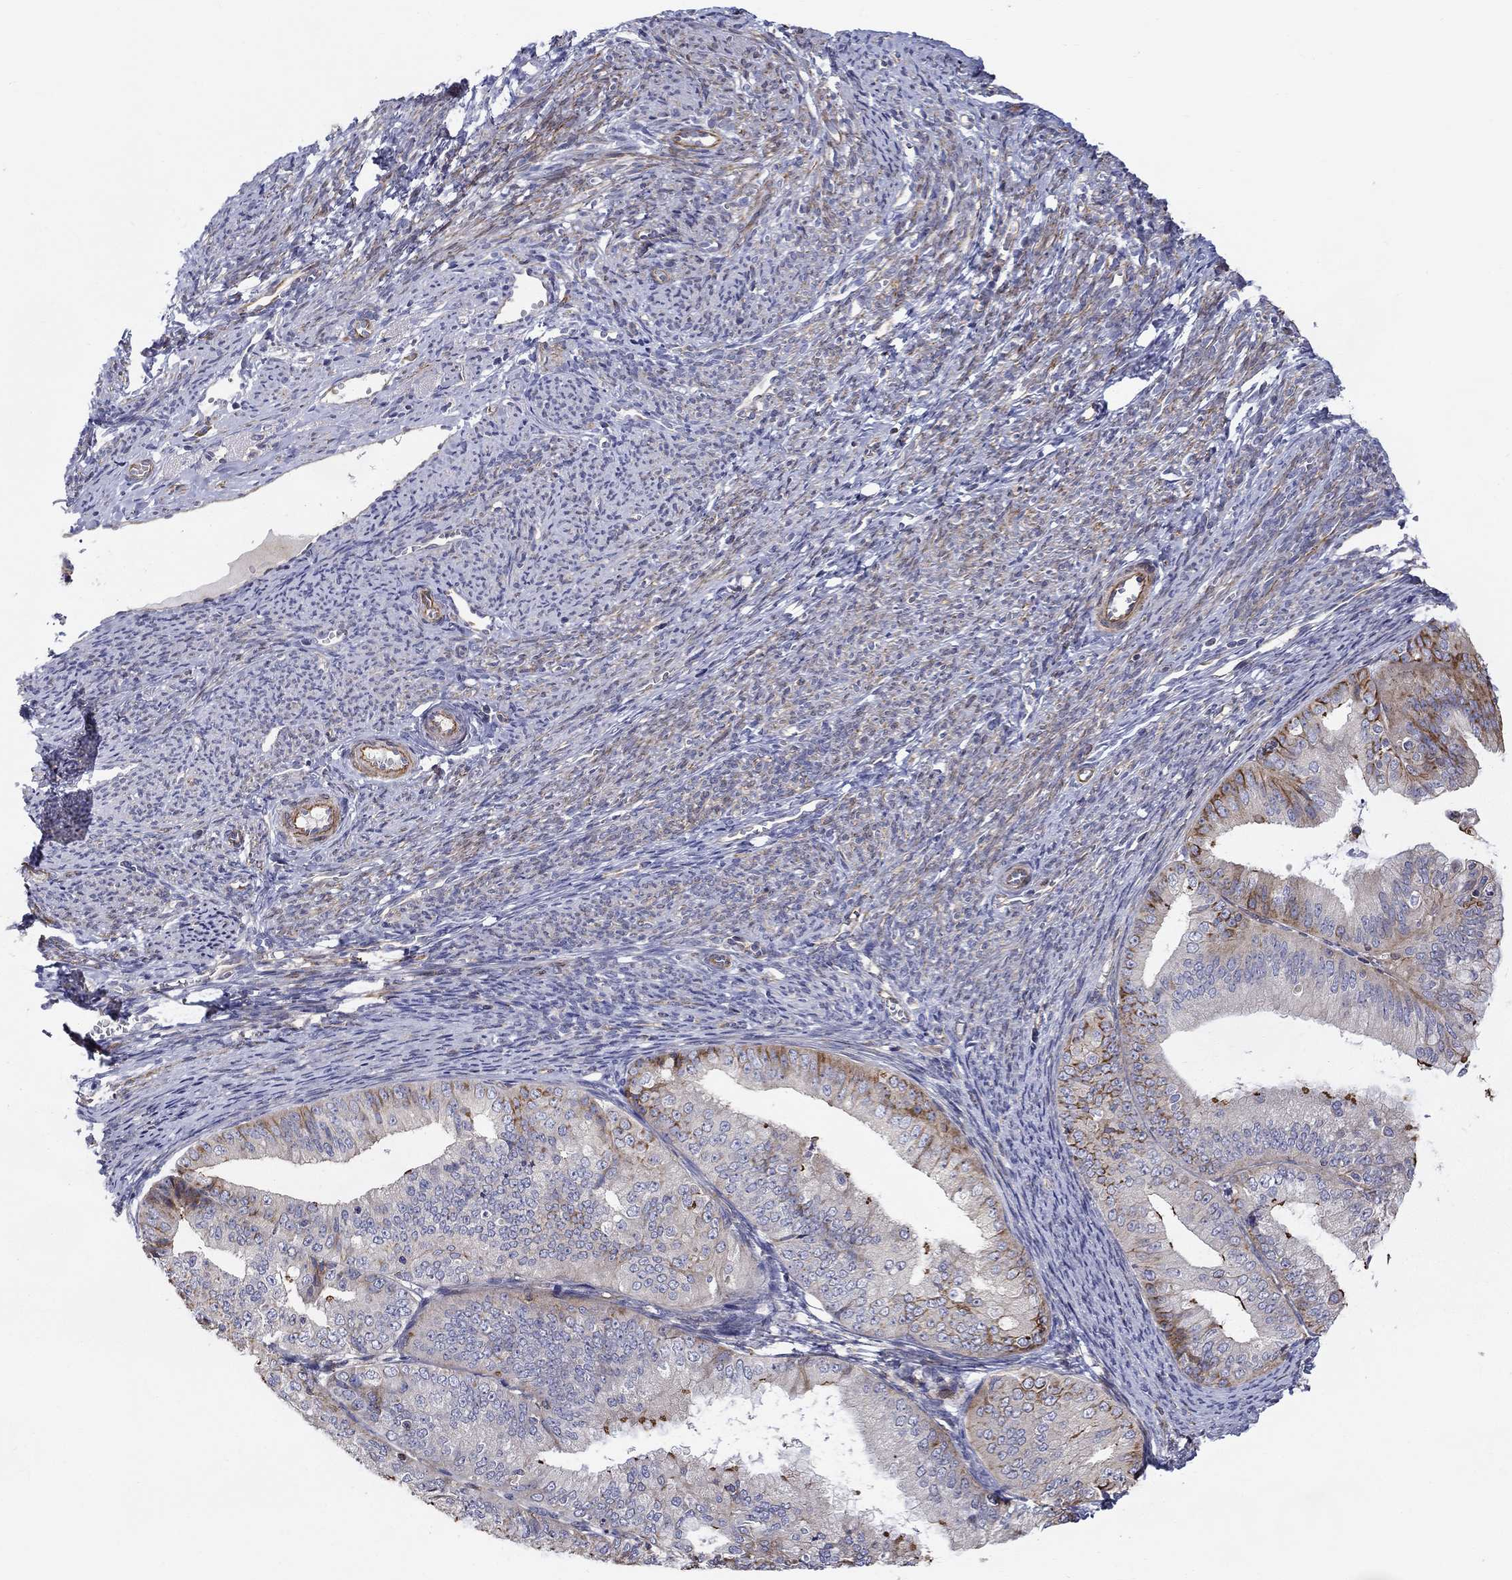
{"staining": {"intensity": "strong", "quantity": "<25%", "location": "cytoplasmic/membranous"}, "tissue": "endometrial cancer", "cell_type": "Tumor cells", "image_type": "cancer", "snomed": [{"axis": "morphology", "description": "Adenocarcinoma, NOS"}, {"axis": "topography", "description": "Endometrium"}], "caption": "Human endometrial cancer stained for a protein (brown) displays strong cytoplasmic/membranous positive expression in approximately <25% of tumor cells.", "gene": "NPHP1", "patient": {"sex": "female", "age": 63}}